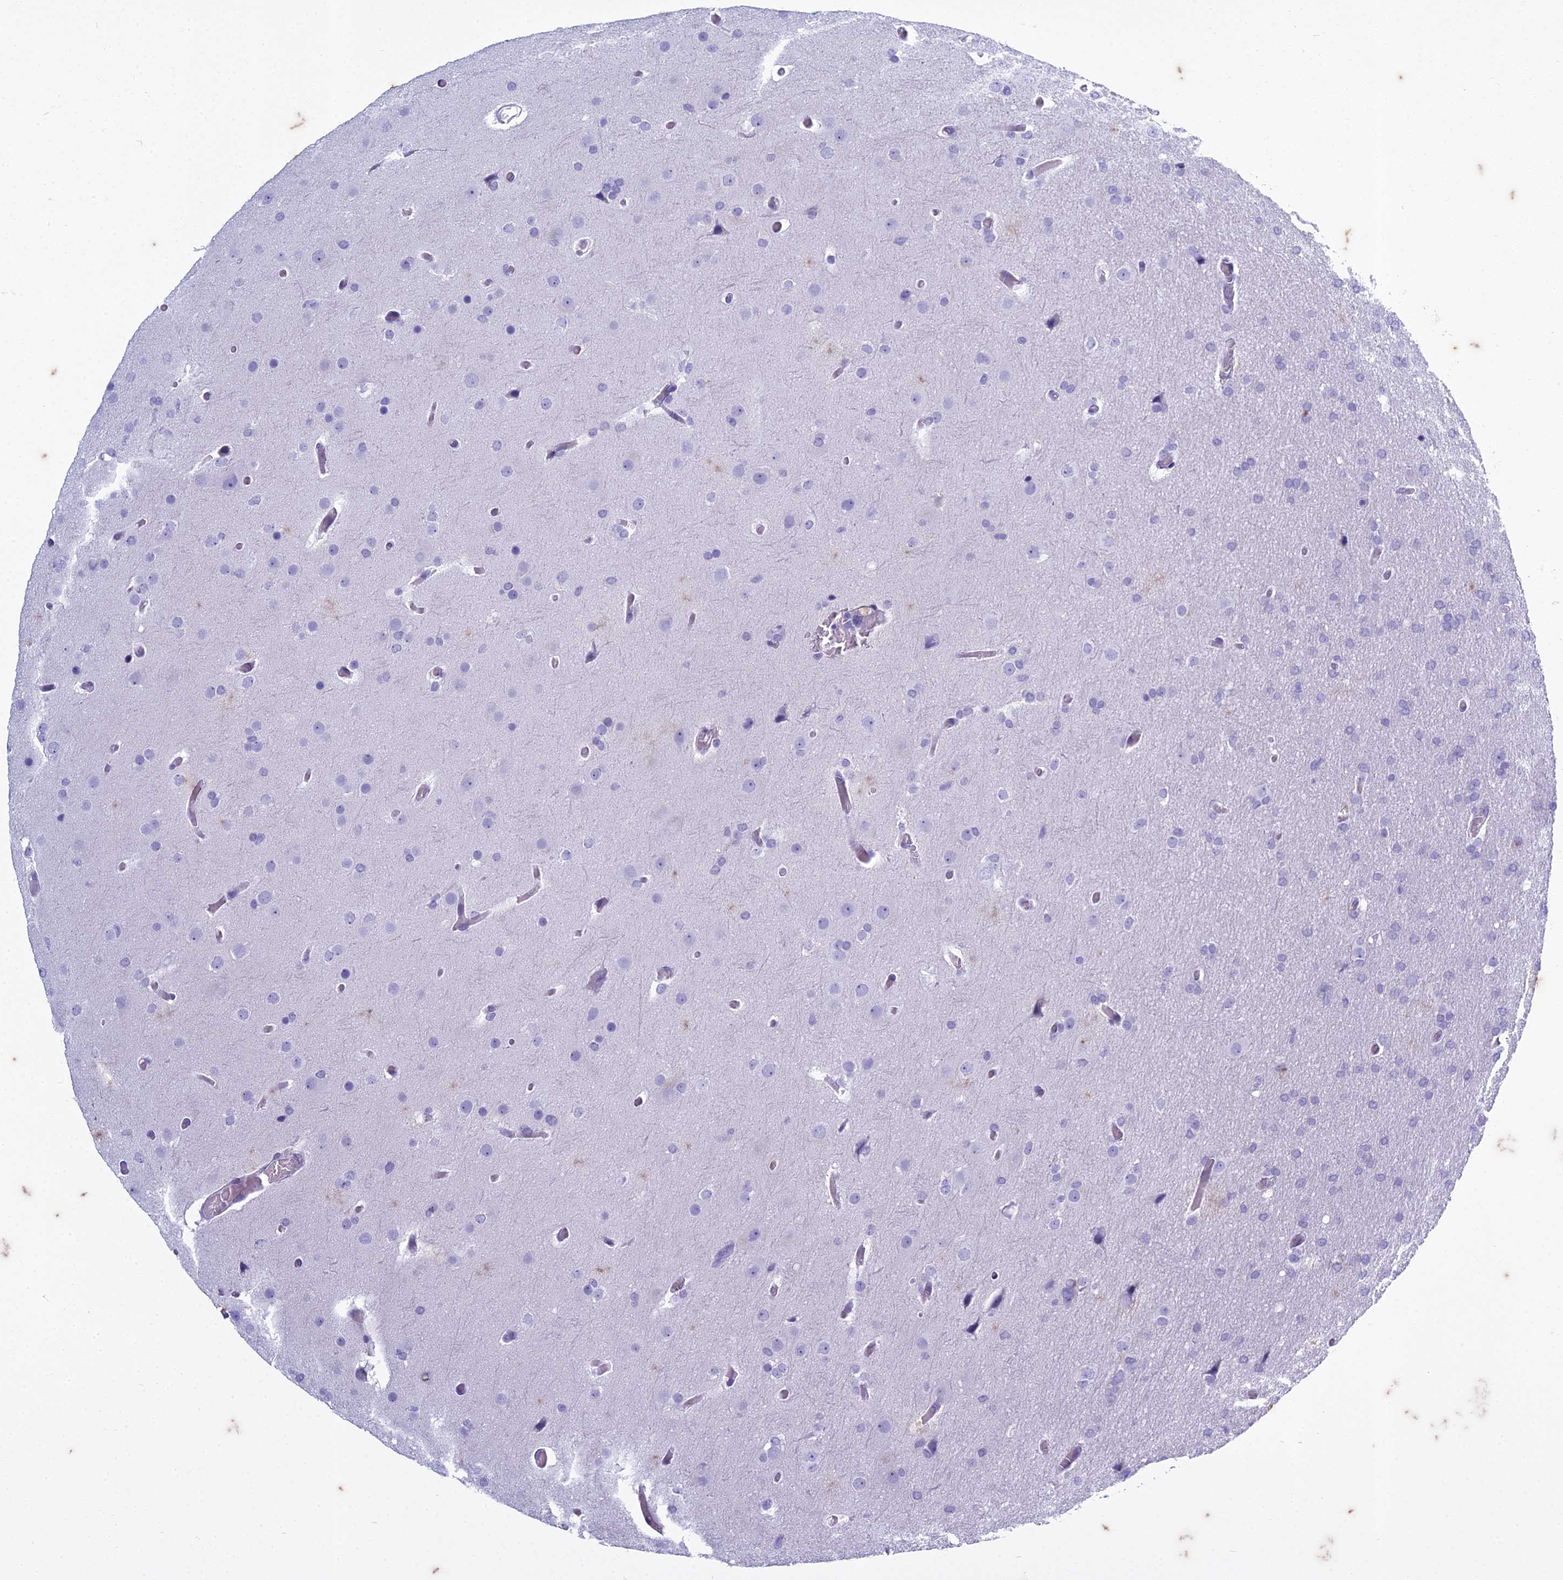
{"staining": {"intensity": "negative", "quantity": "none", "location": "none"}, "tissue": "glioma", "cell_type": "Tumor cells", "image_type": "cancer", "snomed": [{"axis": "morphology", "description": "Glioma, malignant, High grade"}, {"axis": "topography", "description": "Cerebral cortex"}], "caption": "Immunohistochemistry of human malignant high-grade glioma reveals no staining in tumor cells.", "gene": "HMGB4", "patient": {"sex": "female", "age": 36}}